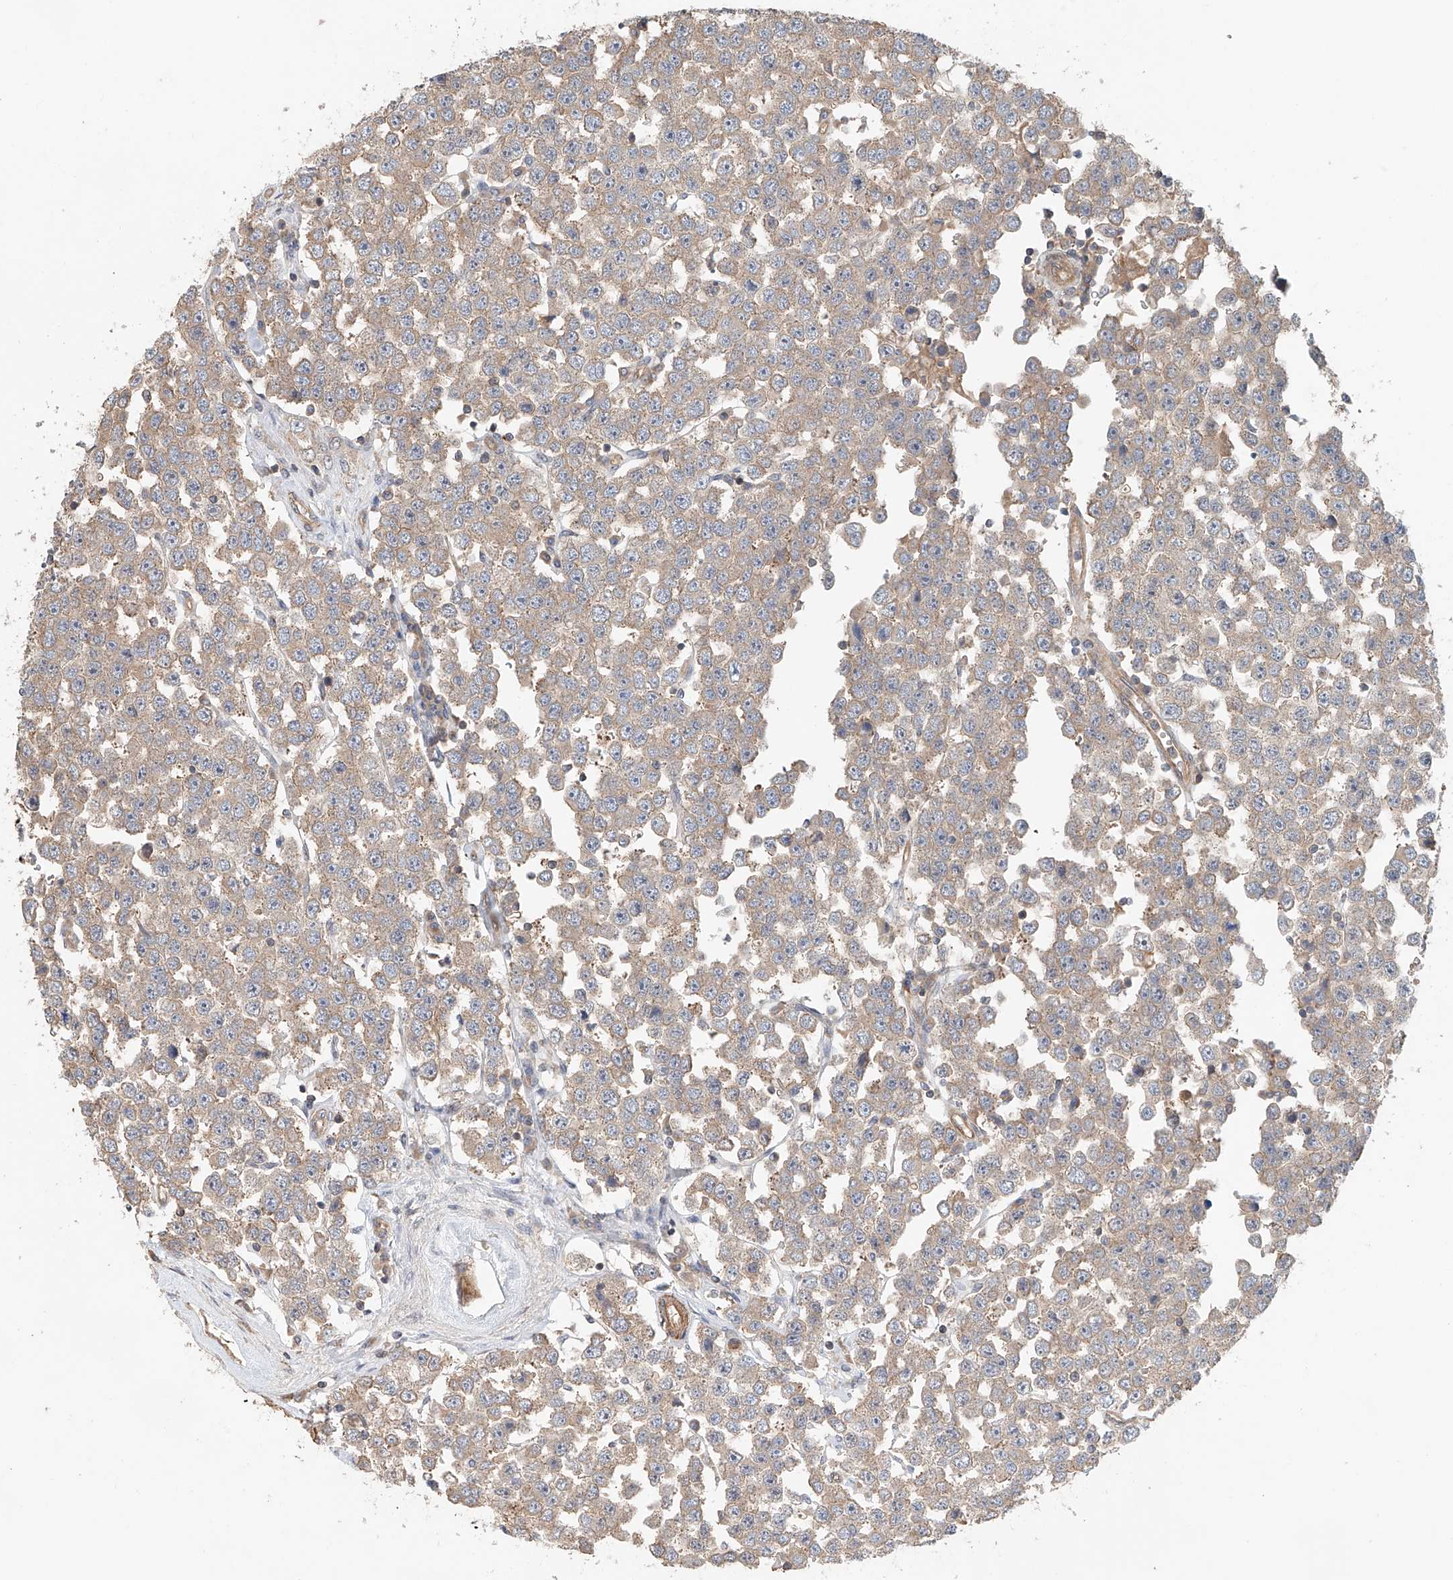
{"staining": {"intensity": "weak", "quantity": ">75%", "location": "cytoplasmic/membranous"}, "tissue": "testis cancer", "cell_type": "Tumor cells", "image_type": "cancer", "snomed": [{"axis": "morphology", "description": "Seminoma, NOS"}, {"axis": "topography", "description": "Testis"}], "caption": "The photomicrograph demonstrates staining of testis seminoma, revealing weak cytoplasmic/membranous protein staining (brown color) within tumor cells.", "gene": "FRYL", "patient": {"sex": "male", "age": 28}}